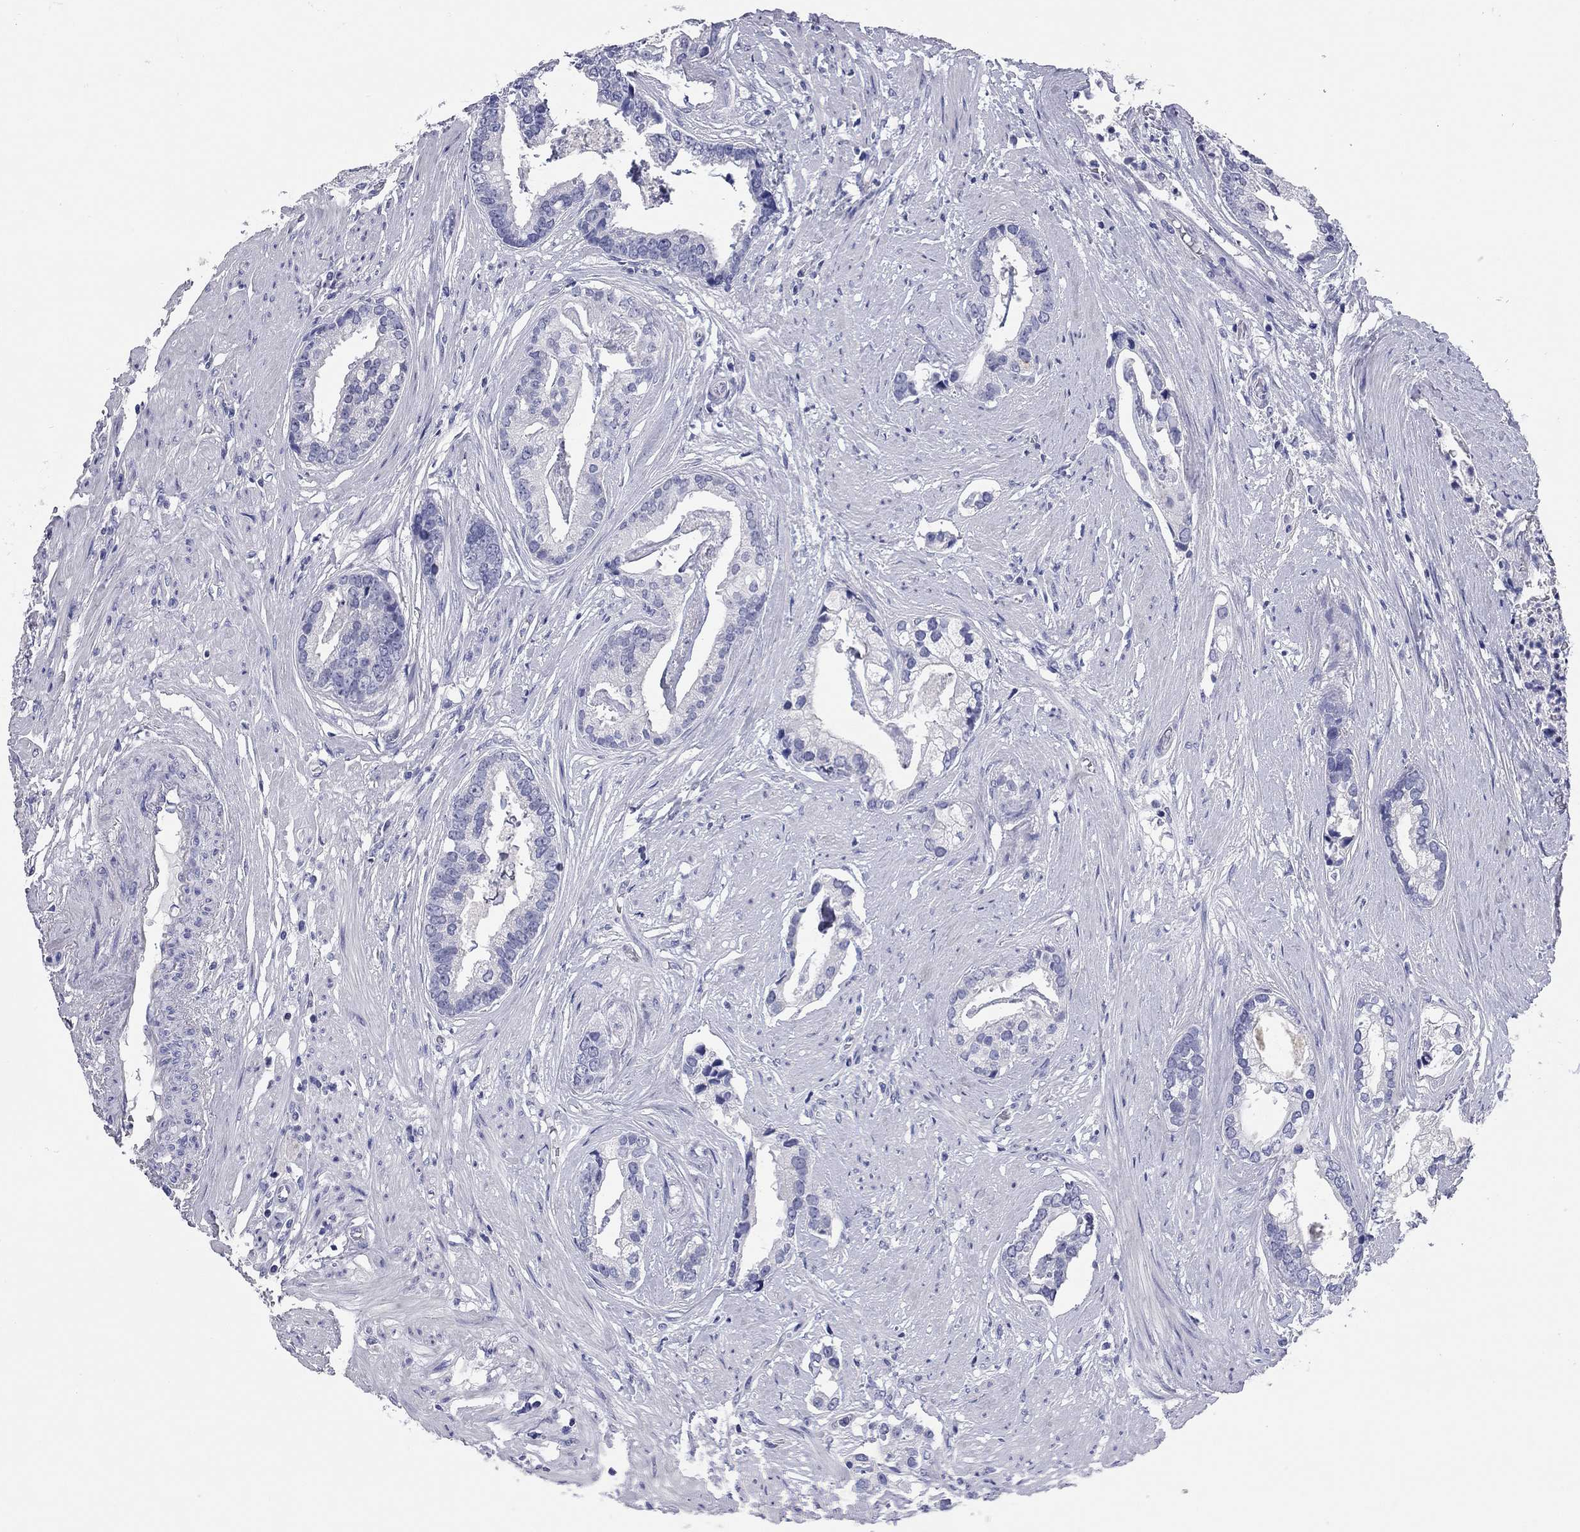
{"staining": {"intensity": "negative", "quantity": "none", "location": "none"}, "tissue": "prostate cancer", "cell_type": "Tumor cells", "image_type": "cancer", "snomed": [{"axis": "morphology", "description": "Adenocarcinoma, NOS"}, {"axis": "topography", "description": "Prostate and seminal vesicle, NOS"}, {"axis": "topography", "description": "Prostate"}], "caption": "Tumor cells show no significant protein staining in prostate cancer (adenocarcinoma). (Stains: DAB (3,3'-diaminobenzidine) IHC with hematoxylin counter stain, Microscopy: brightfield microscopy at high magnification).", "gene": "TMEM221", "patient": {"sex": "male", "age": 44}}